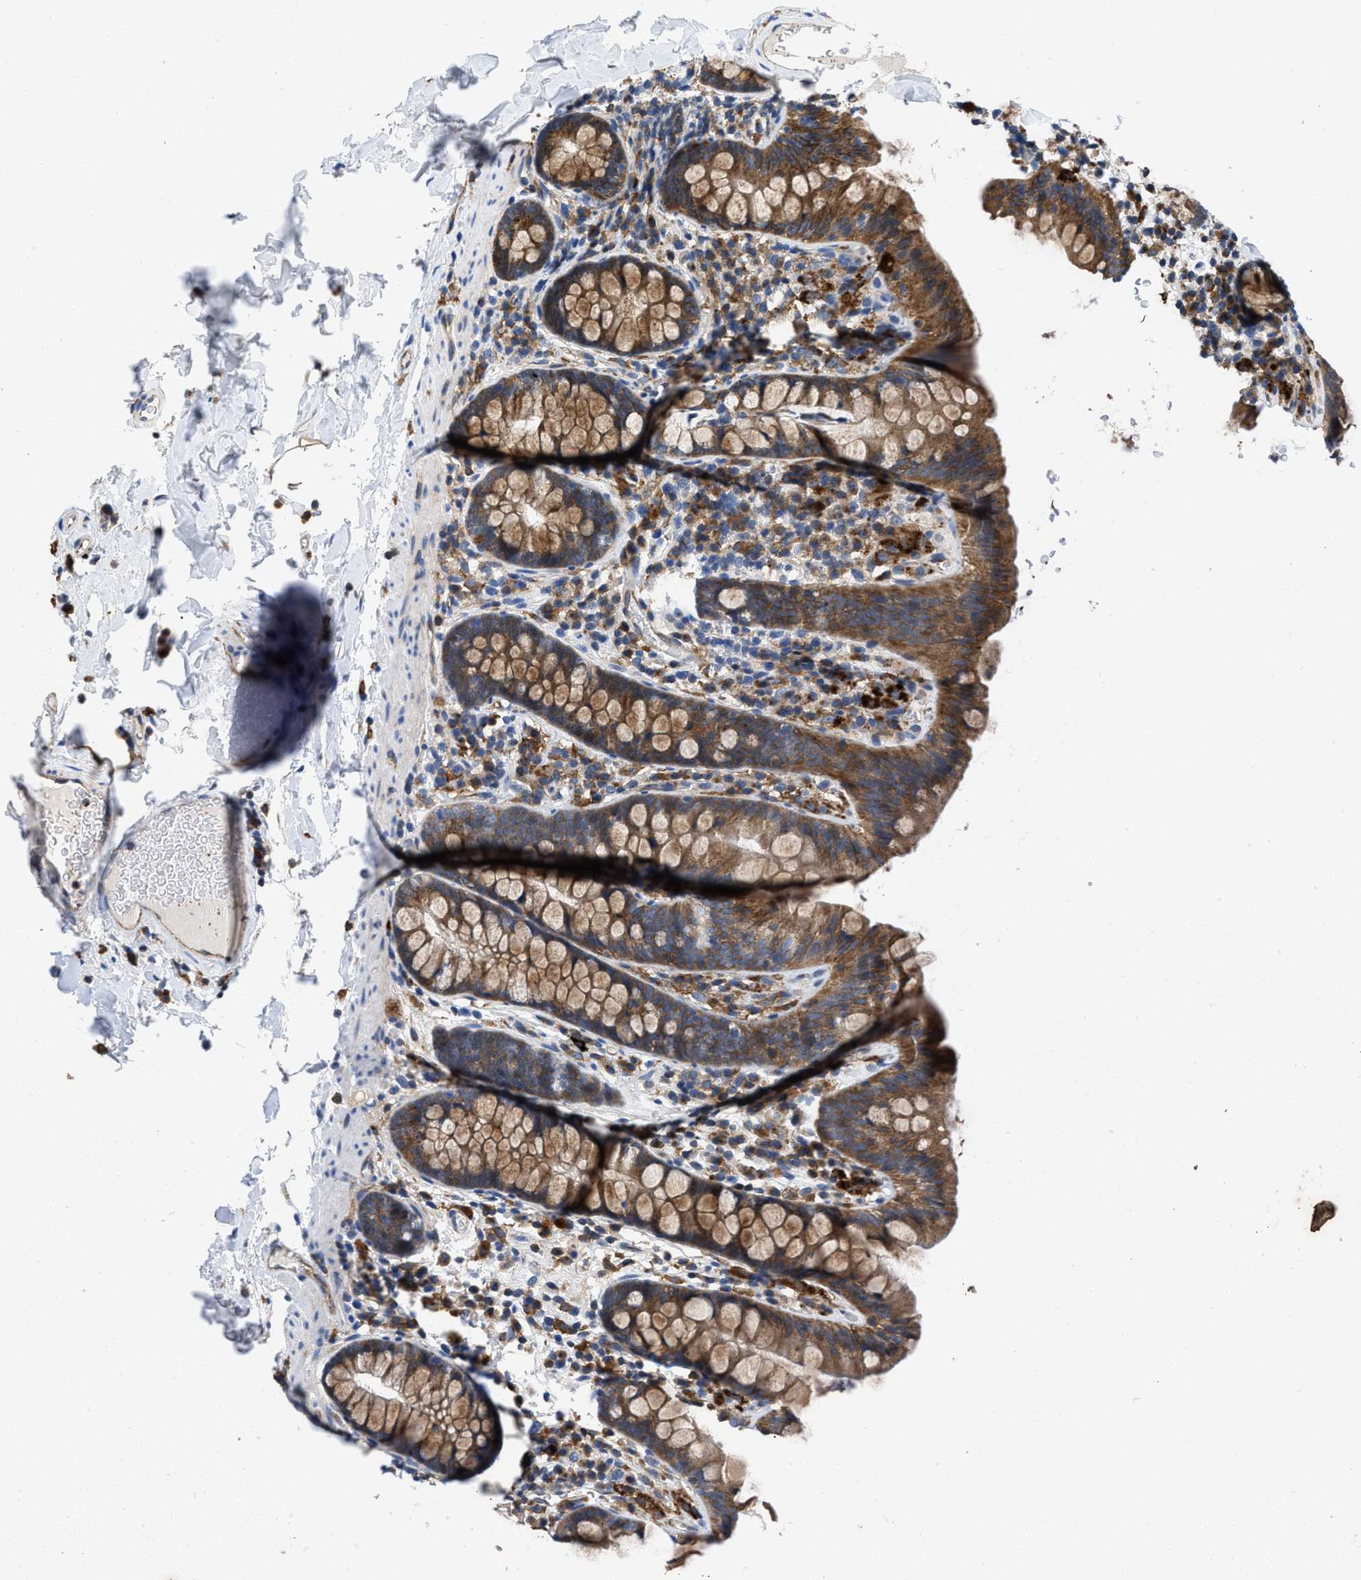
{"staining": {"intensity": "moderate", "quantity": ">75%", "location": "cytoplasmic/membranous"}, "tissue": "colon", "cell_type": "Endothelial cells", "image_type": "normal", "snomed": [{"axis": "morphology", "description": "Normal tissue, NOS"}, {"axis": "topography", "description": "Colon"}], "caption": "A medium amount of moderate cytoplasmic/membranous staining is present in approximately >75% of endothelial cells in benign colon. (DAB (3,3'-diaminobenzidine) IHC with brightfield microscopy, high magnification).", "gene": "ENPP4", "patient": {"sex": "female", "age": 80}}